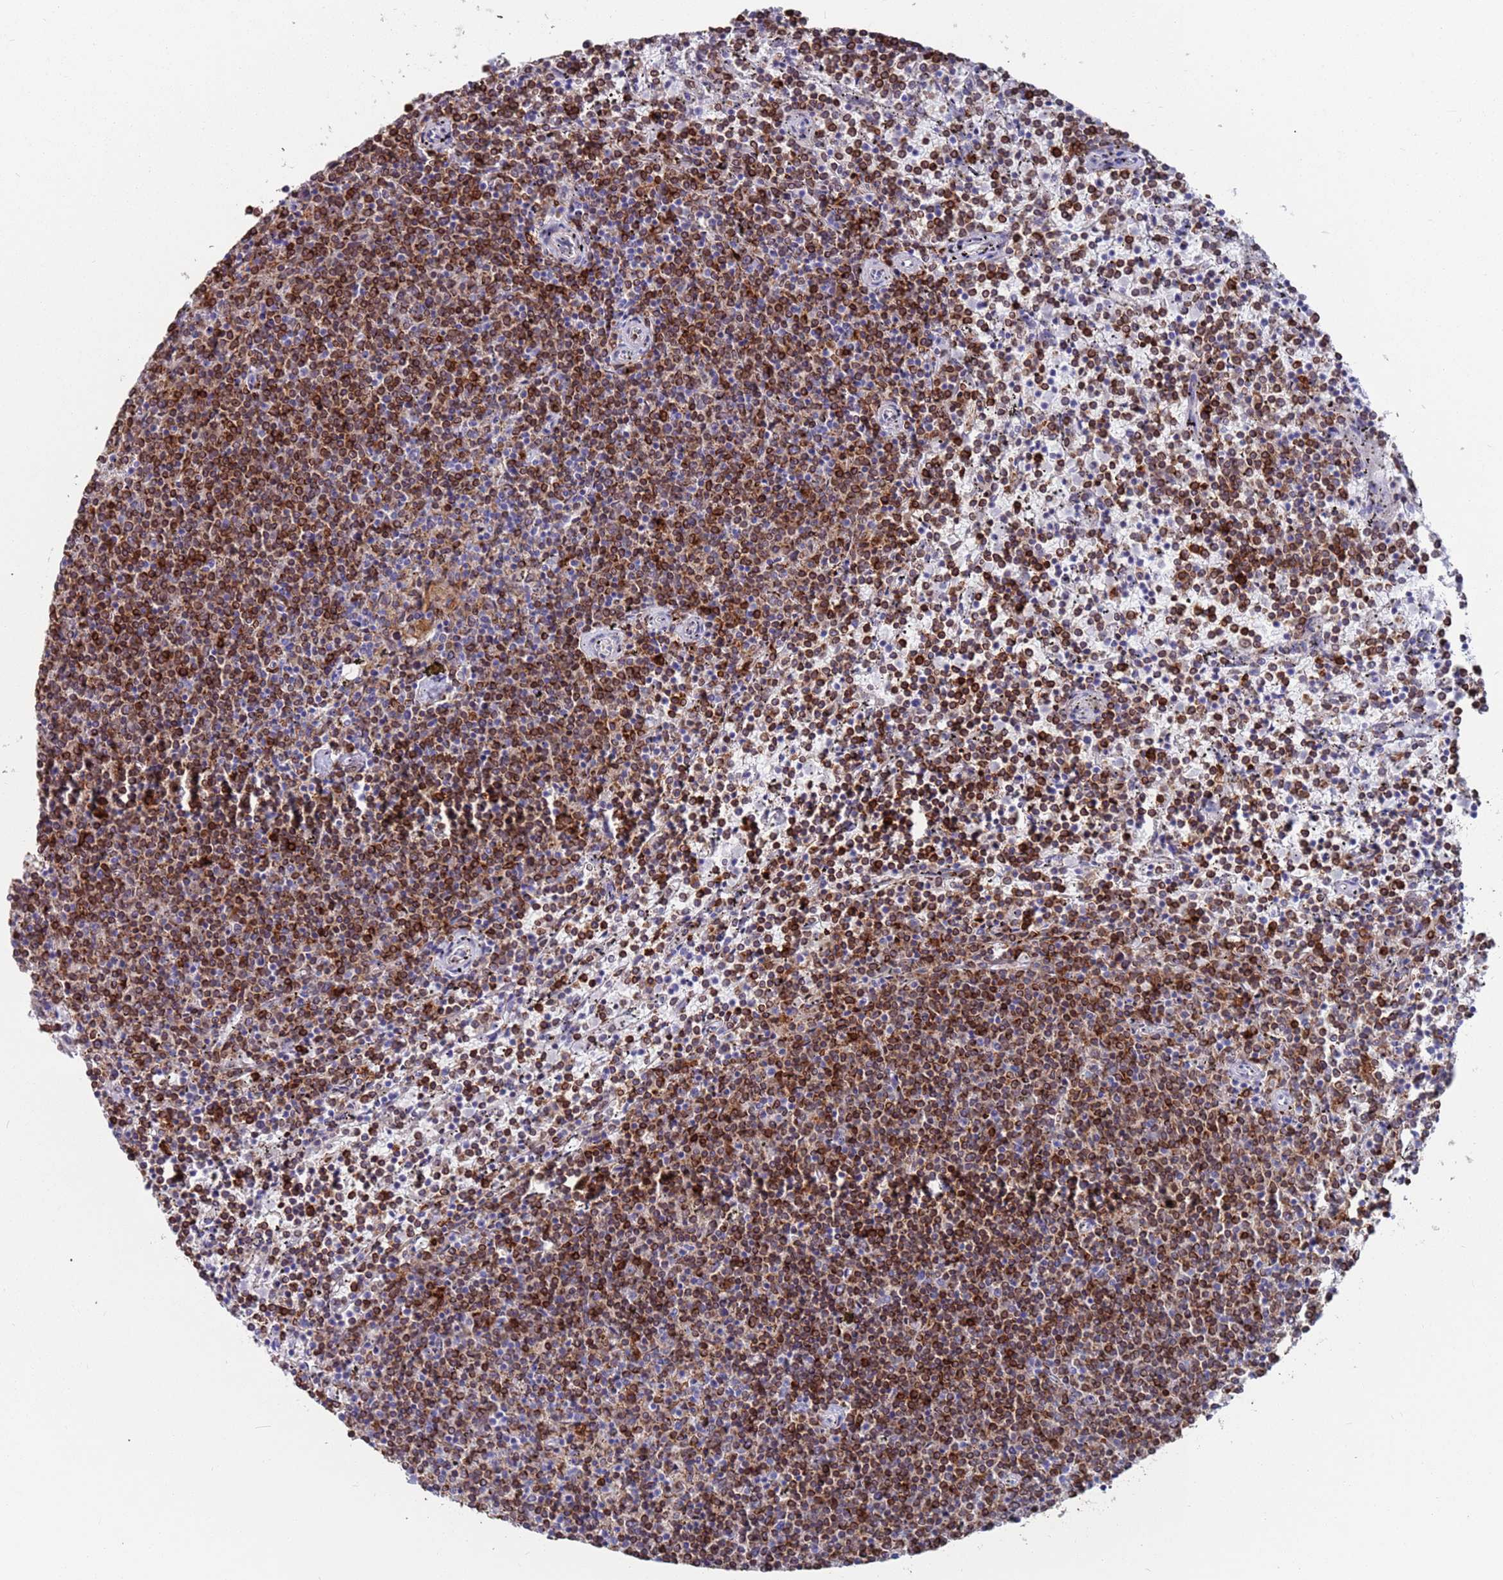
{"staining": {"intensity": "strong", "quantity": ">75%", "location": "cytoplasmic/membranous"}, "tissue": "lymphoma", "cell_type": "Tumor cells", "image_type": "cancer", "snomed": [{"axis": "morphology", "description": "Malignant lymphoma, non-Hodgkin's type, Low grade"}, {"axis": "topography", "description": "Spleen"}], "caption": "Immunohistochemistry staining of low-grade malignant lymphoma, non-Hodgkin's type, which displays high levels of strong cytoplasmic/membranous staining in approximately >75% of tumor cells indicating strong cytoplasmic/membranous protein positivity. The staining was performed using DAB (3,3'-diaminobenzidine) (brown) for protein detection and nuclei were counterstained in hematoxylin (blue).", "gene": "GREB1L", "patient": {"sex": "female", "age": 50}}